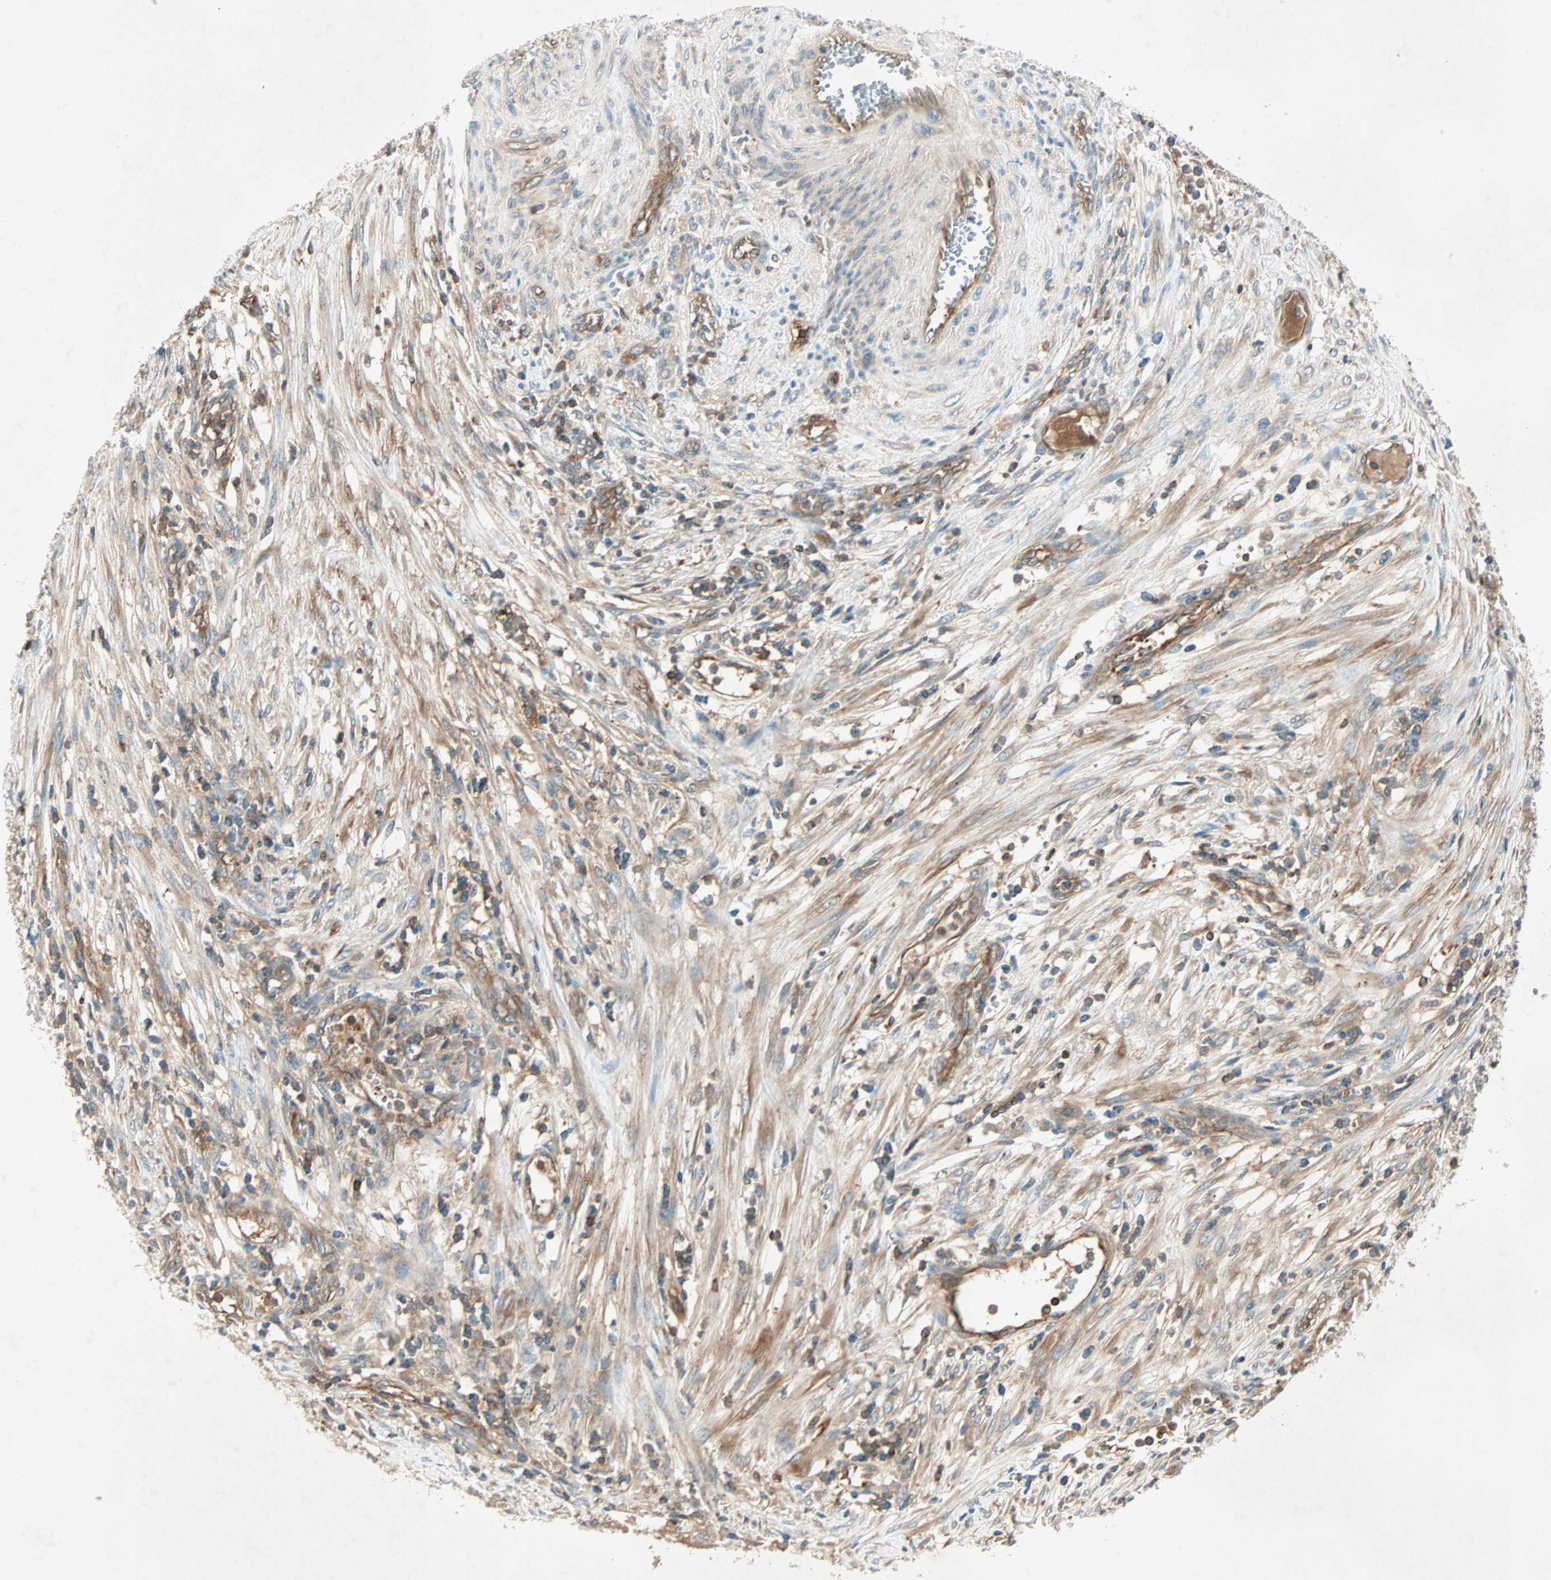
{"staining": {"intensity": "weak", "quantity": ">75%", "location": "cytoplasmic/membranous"}, "tissue": "cervical cancer", "cell_type": "Tumor cells", "image_type": "cancer", "snomed": [{"axis": "morphology", "description": "Squamous cell carcinoma, NOS"}, {"axis": "topography", "description": "Cervix"}], "caption": "This is an image of immunohistochemistry (IHC) staining of squamous cell carcinoma (cervical), which shows weak expression in the cytoplasmic/membranous of tumor cells.", "gene": "TEC", "patient": {"sex": "female", "age": 70}}